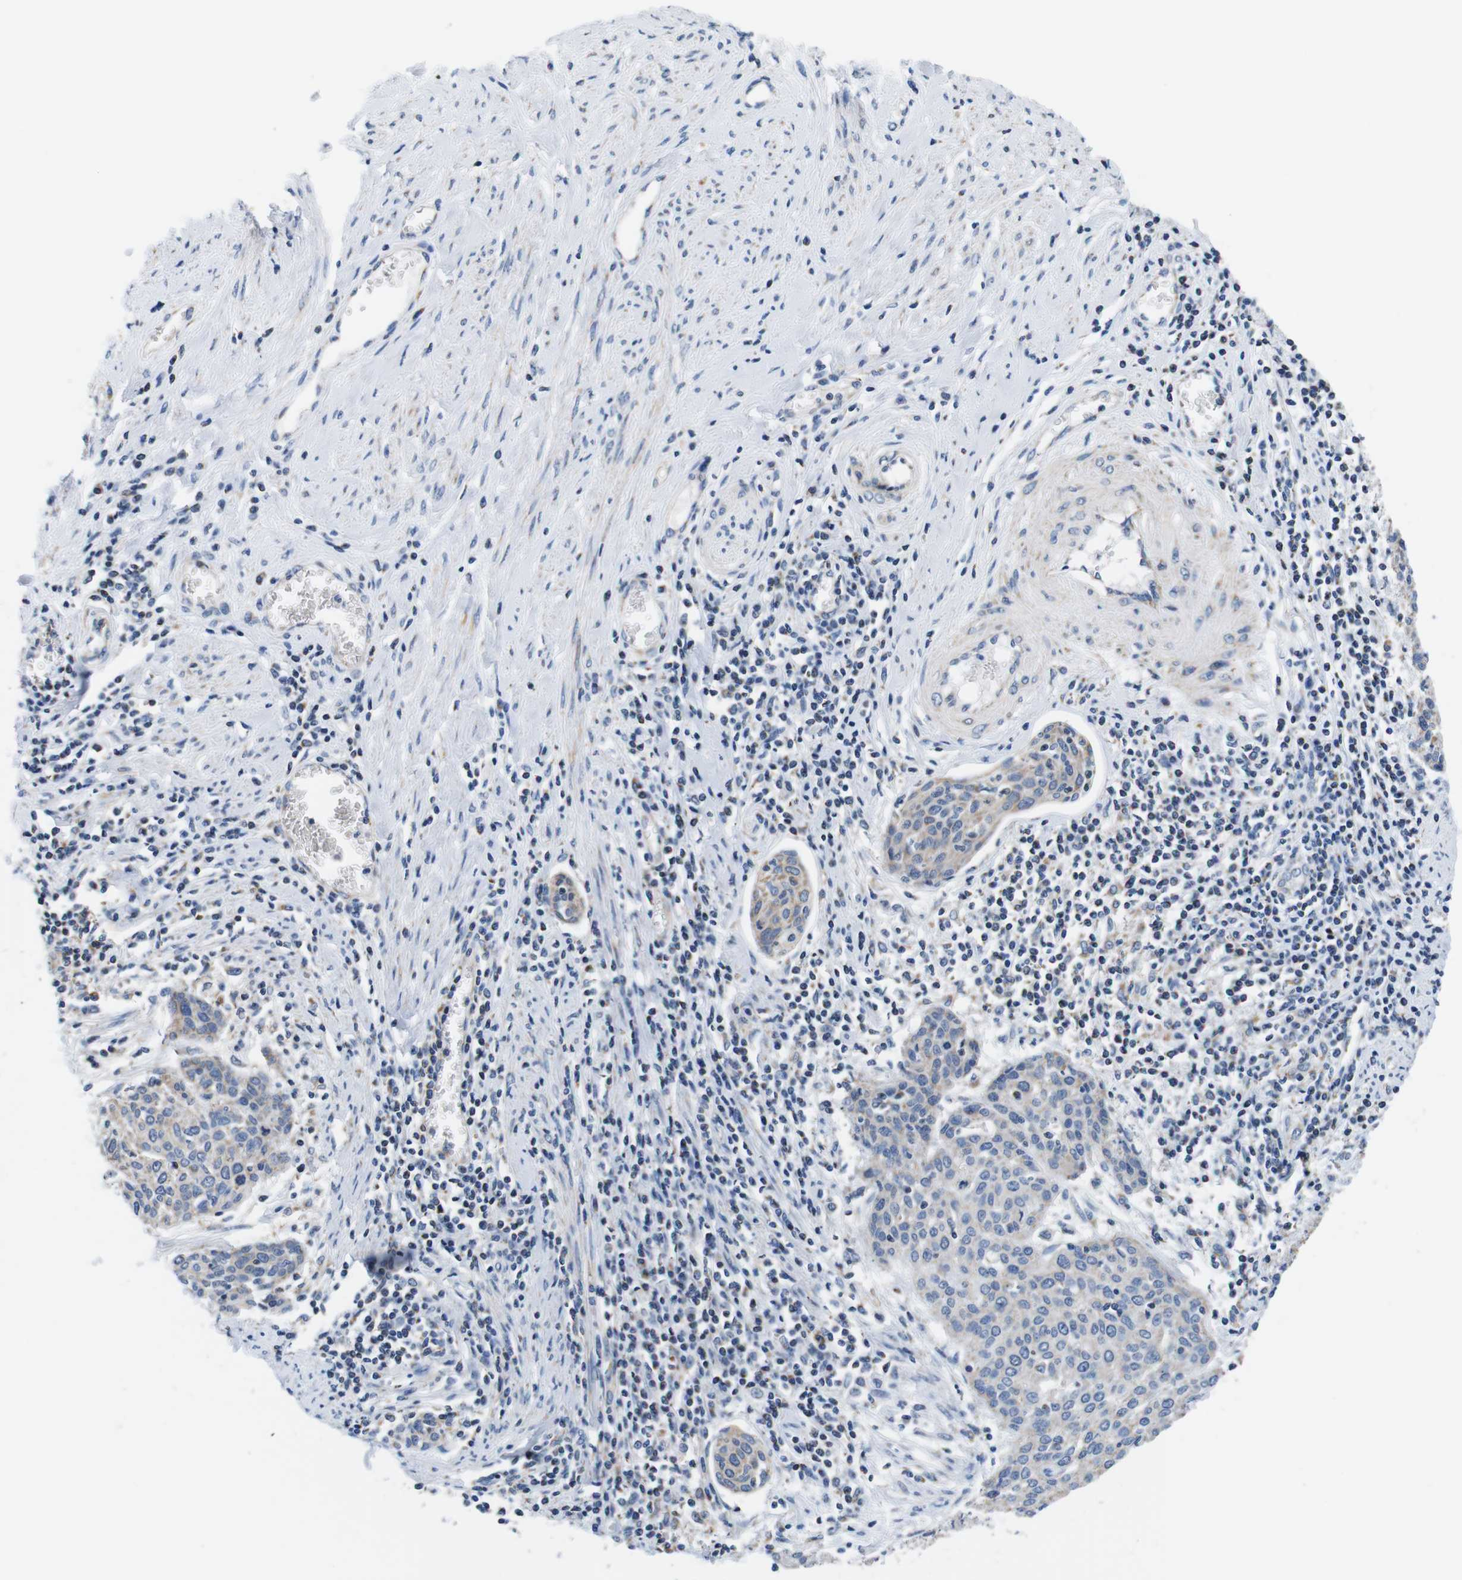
{"staining": {"intensity": "weak", "quantity": ">75%", "location": "cytoplasmic/membranous"}, "tissue": "cervical cancer", "cell_type": "Tumor cells", "image_type": "cancer", "snomed": [{"axis": "morphology", "description": "Squamous cell carcinoma, NOS"}, {"axis": "topography", "description": "Cervix"}], "caption": "Immunohistochemistry (IHC) histopathology image of neoplastic tissue: human cervical cancer (squamous cell carcinoma) stained using IHC exhibits low levels of weak protein expression localized specifically in the cytoplasmic/membranous of tumor cells, appearing as a cytoplasmic/membranous brown color.", "gene": "LRP4", "patient": {"sex": "female", "age": 38}}